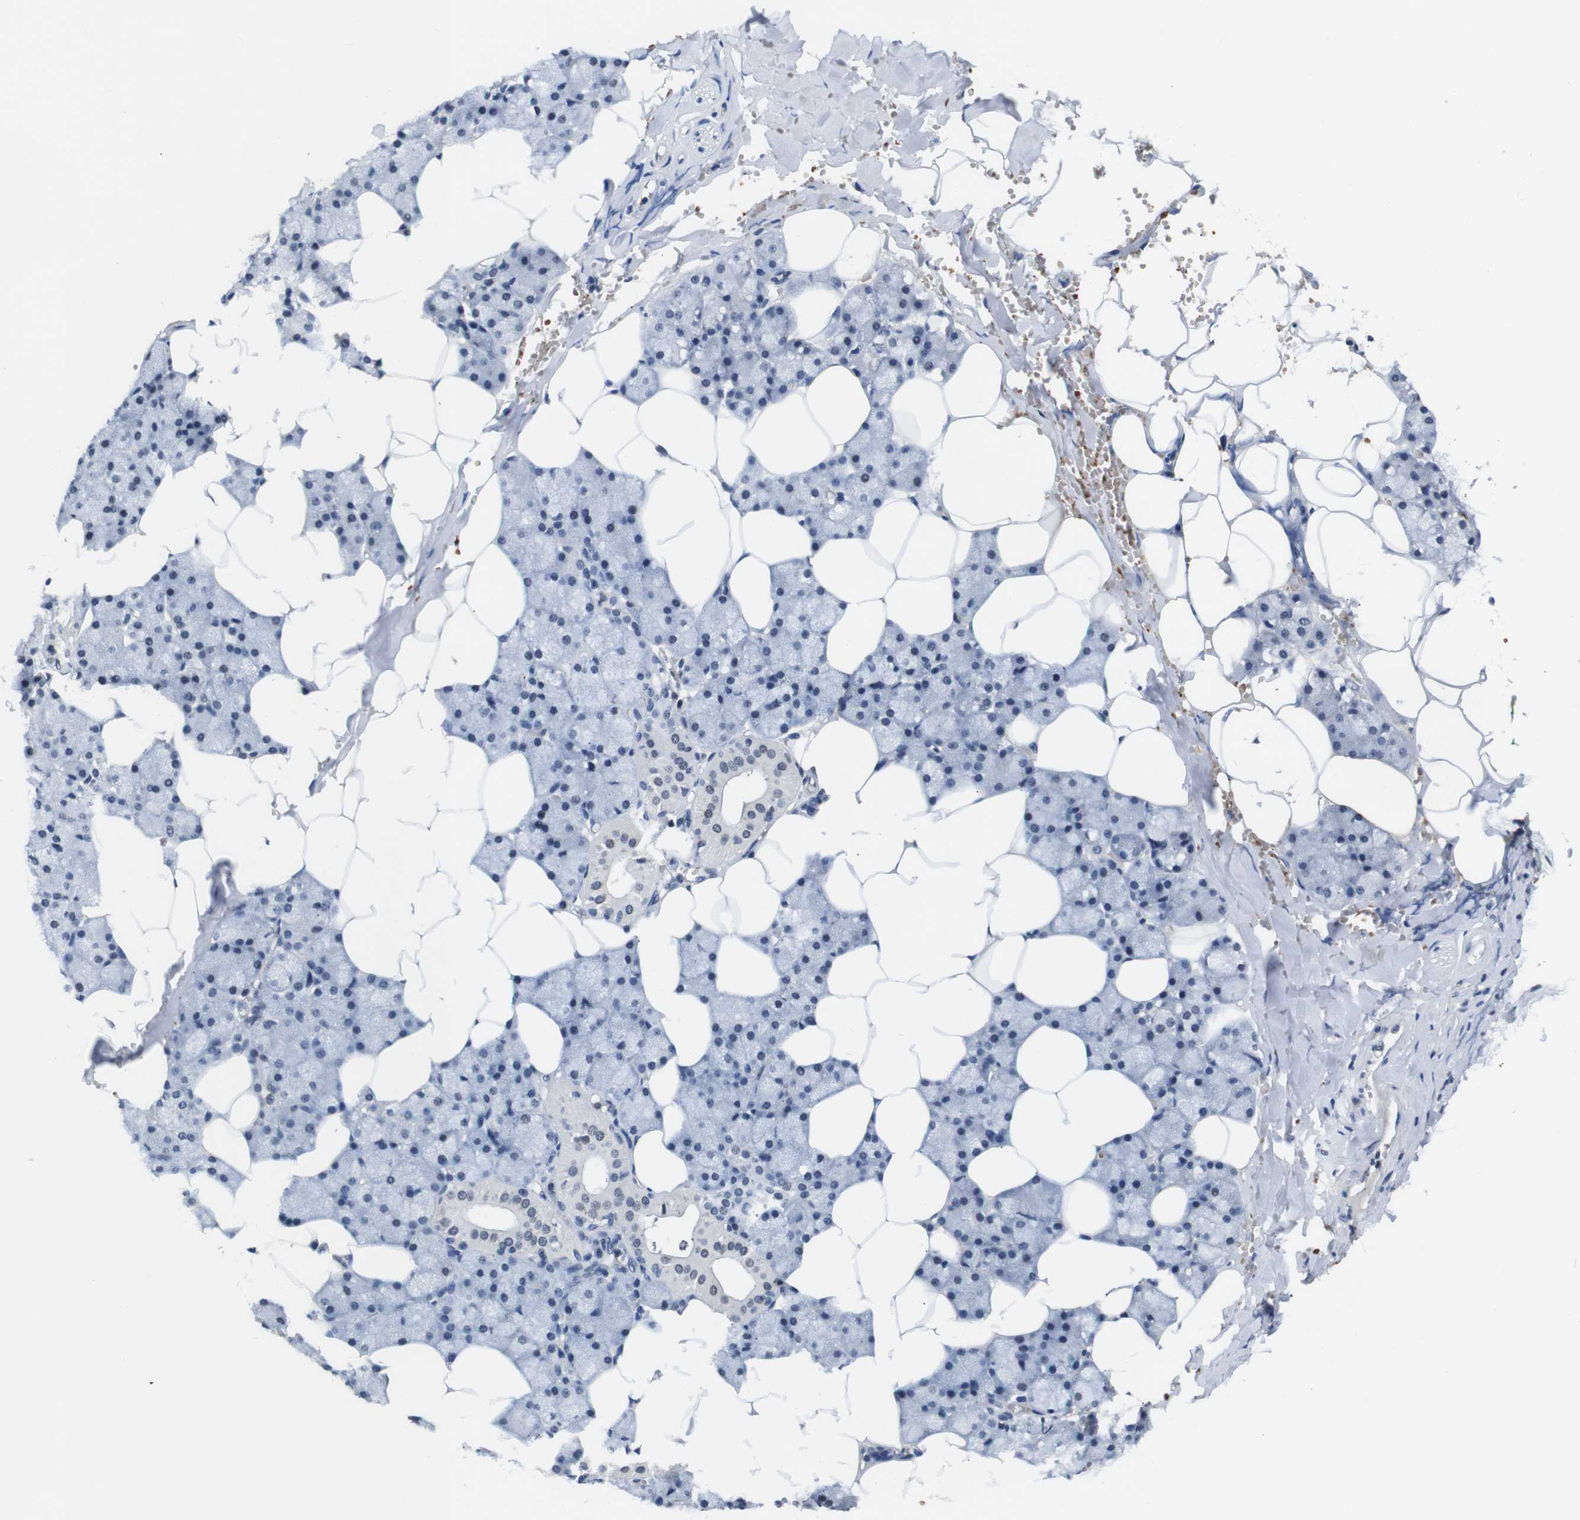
{"staining": {"intensity": "weak", "quantity": "<25%", "location": "nuclear"}, "tissue": "salivary gland", "cell_type": "Glandular cells", "image_type": "normal", "snomed": [{"axis": "morphology", "description": "Normal tissue, NOS"}, {"axis": "topography", "description": "Salivary gland"}], "caption": "This micrograph is of benign salivary gland stained with immunohistochemistry (IHC) to label a protein in brown with the nuclei are counter-stained blue. There is no positivity in glandular cells. Nuclei are stained in blue.", "gene": "ILDR2", "patient": {"sex": "male", "age": 62}}